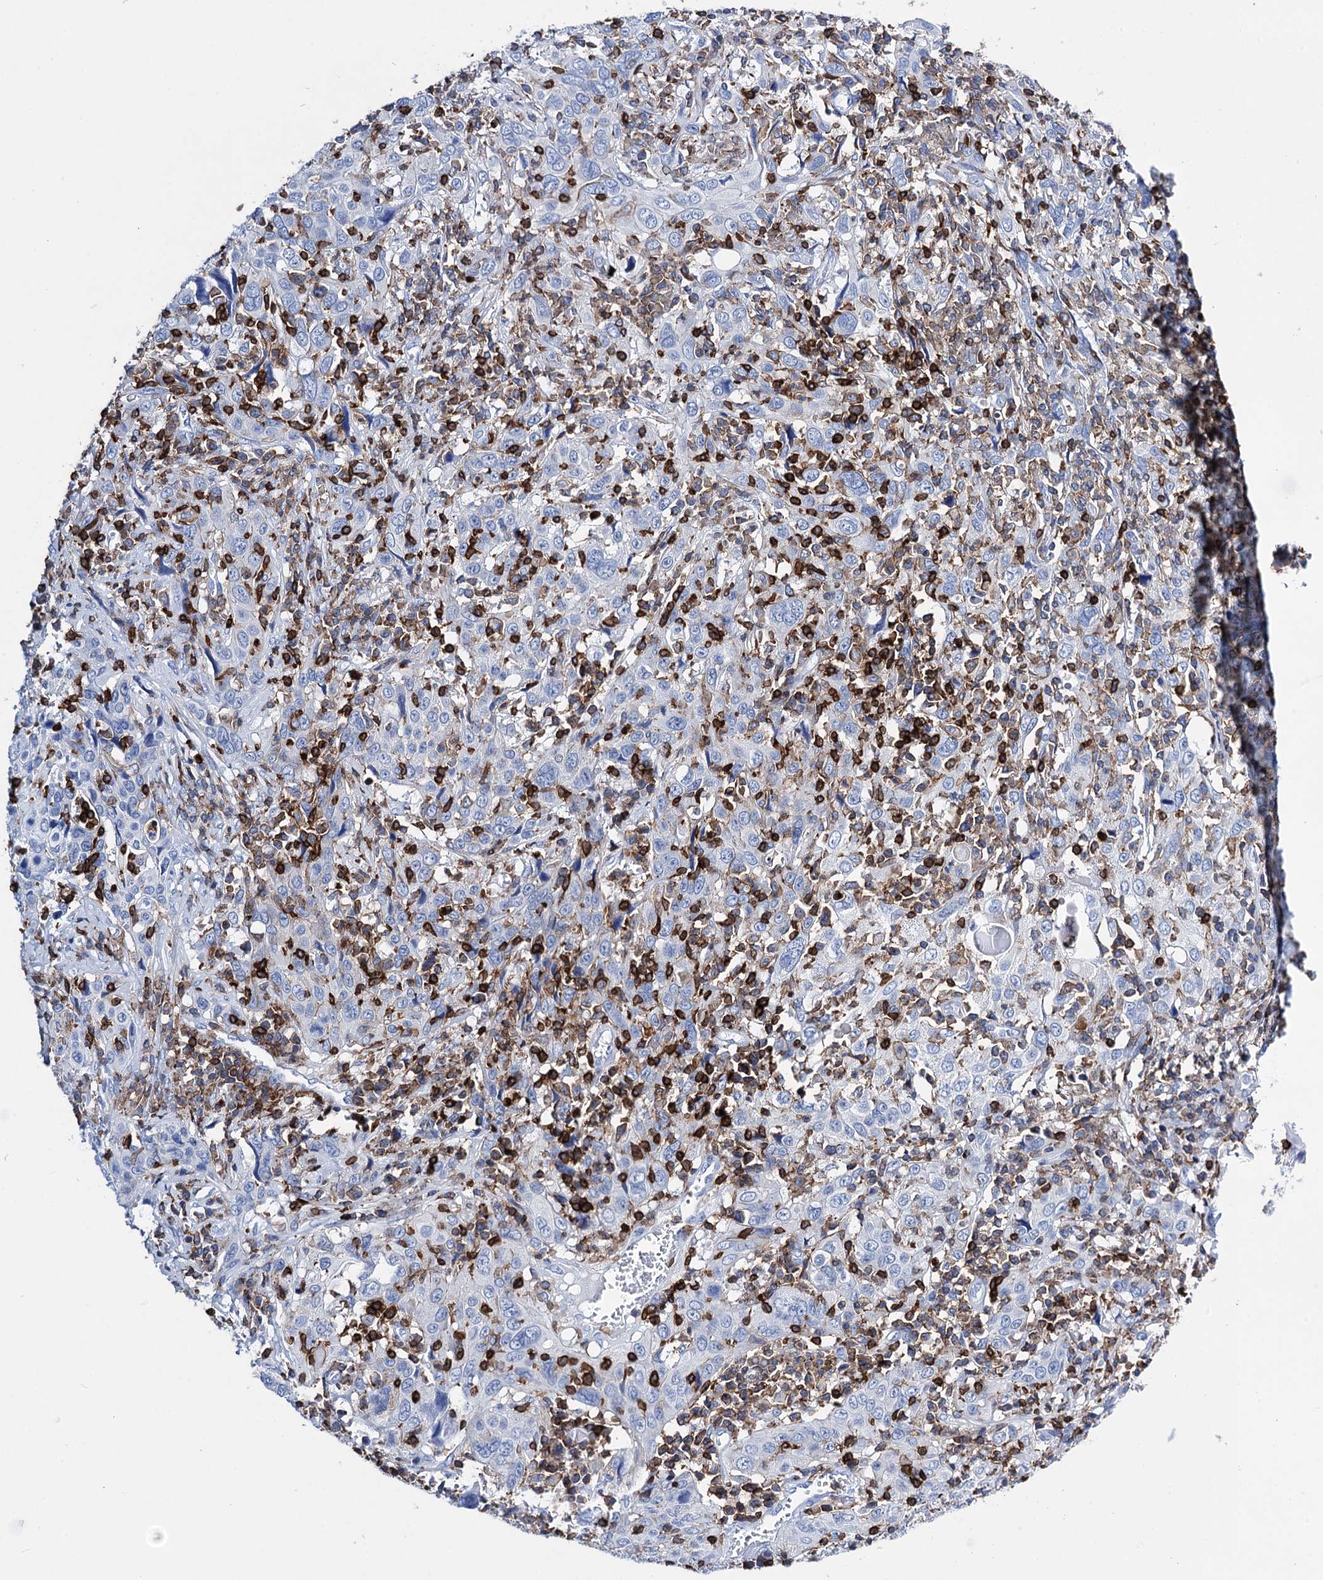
{"staining": {"intensity": "negative", "quantity": "none", "location": "none"}, "tissue": "cervical cancer", "cell_type": "Tumor cells", "image_type": "cancer", "snomed": [{"axis": "morphology", "description": "Squamous cell carcinoma, NOS"}, {"axis": "topography", "description": "Cervix"}], "caption": "DAB immunohistochemical staining of human cervical squamous cell carcinoma shows no significant staining in tumor cells.", "gene": "DEF6", "patient": {"sex": "female", "age": 46}}